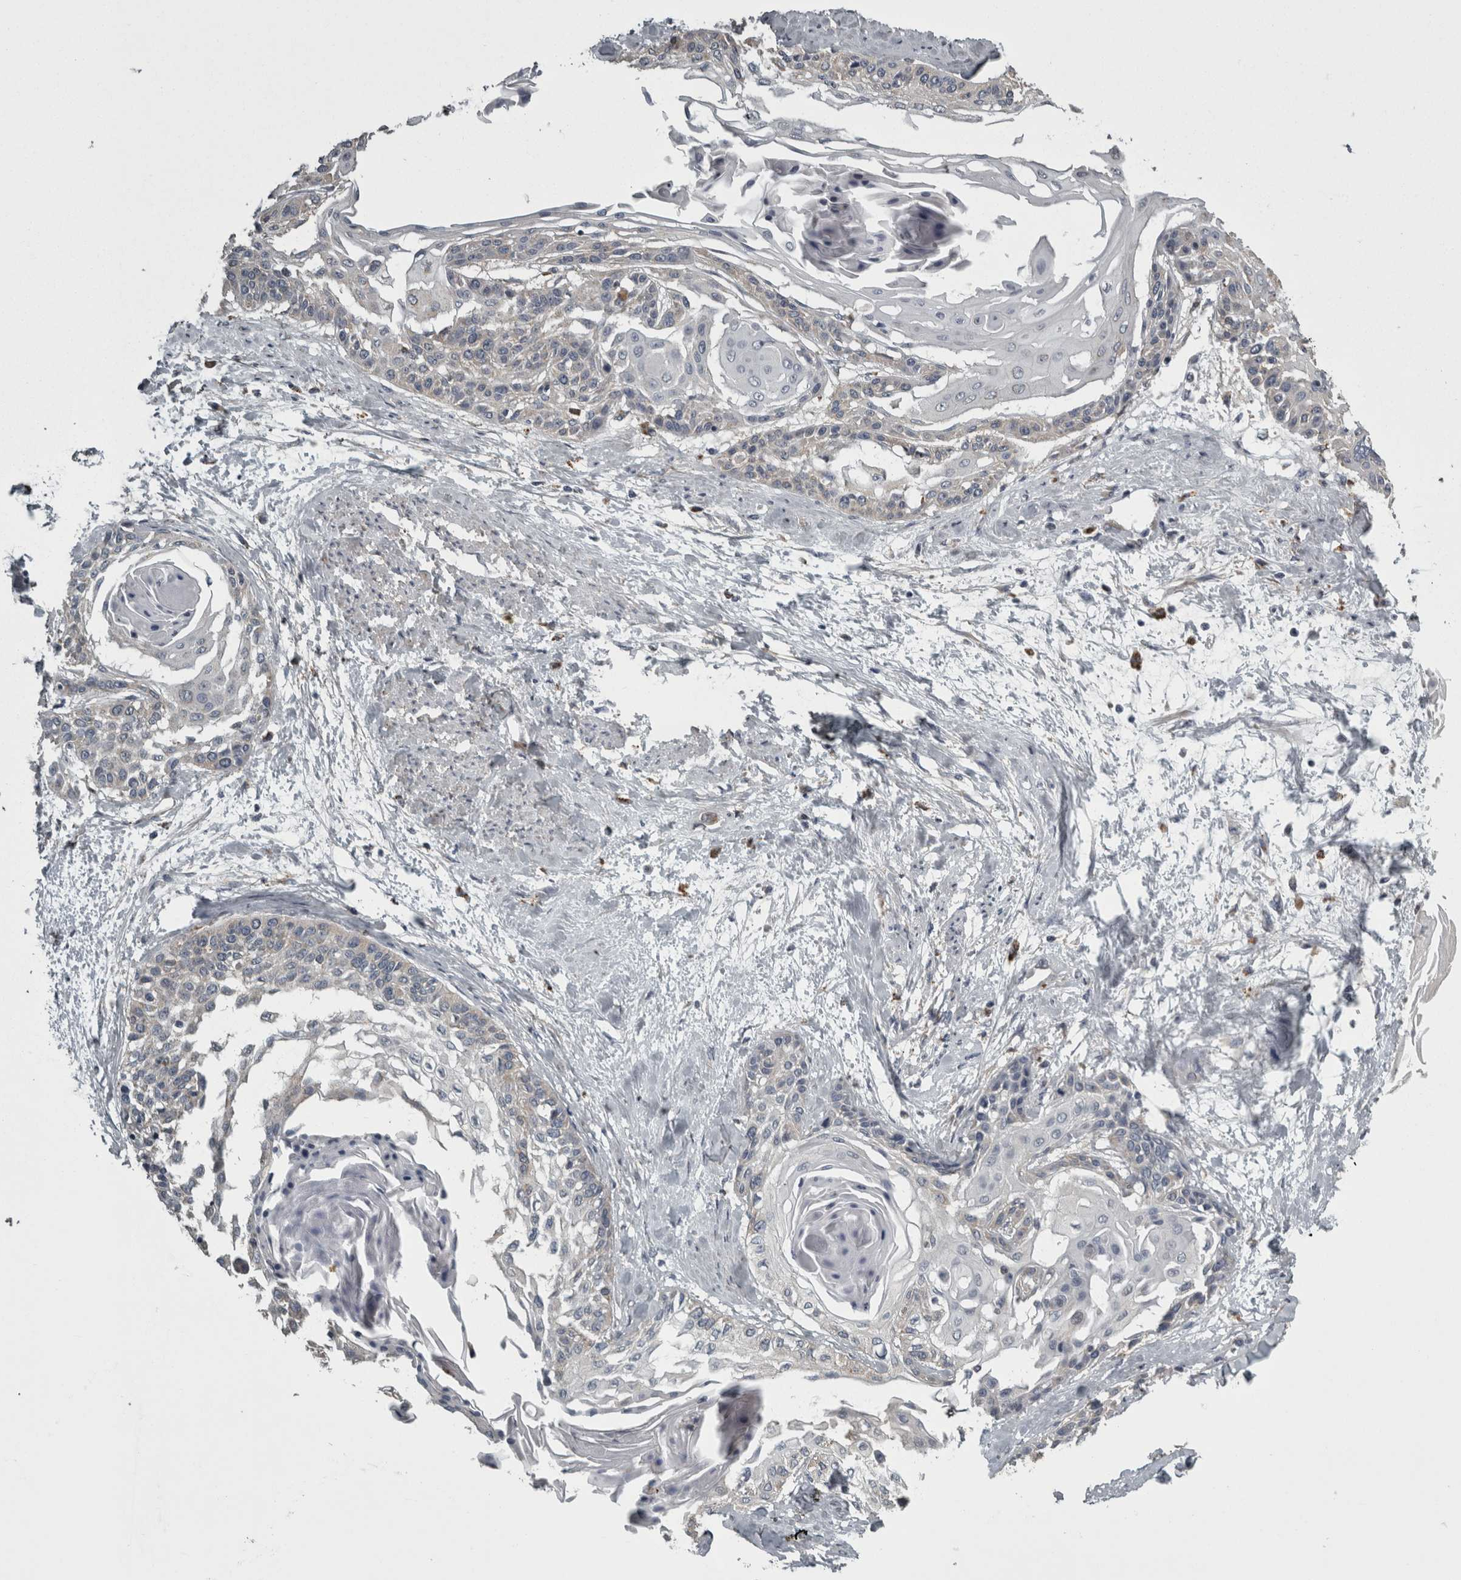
{"staining": {"intensity": "weak", "quantity": "<25%", "location": "cytoplasmic/membranous"}, "tissue": "cervical cancer", "cell_type": "Tumor cells", "image_type": "cancer", "snomed": [{"axis": "morphology", "description": "Squamous cell carcinoma, NOS"}, {"axis": "topography", "description": "Cervix"}], "caption": "Immunohistochemistry (IHC) micrograph of neoplastic tissue: squamous cell carcinoma (cervical) stained with DAB shows no significant protein staining in tumor cells.", "gene": "FRK", "patient": {"sex": "female", "age": 57}}